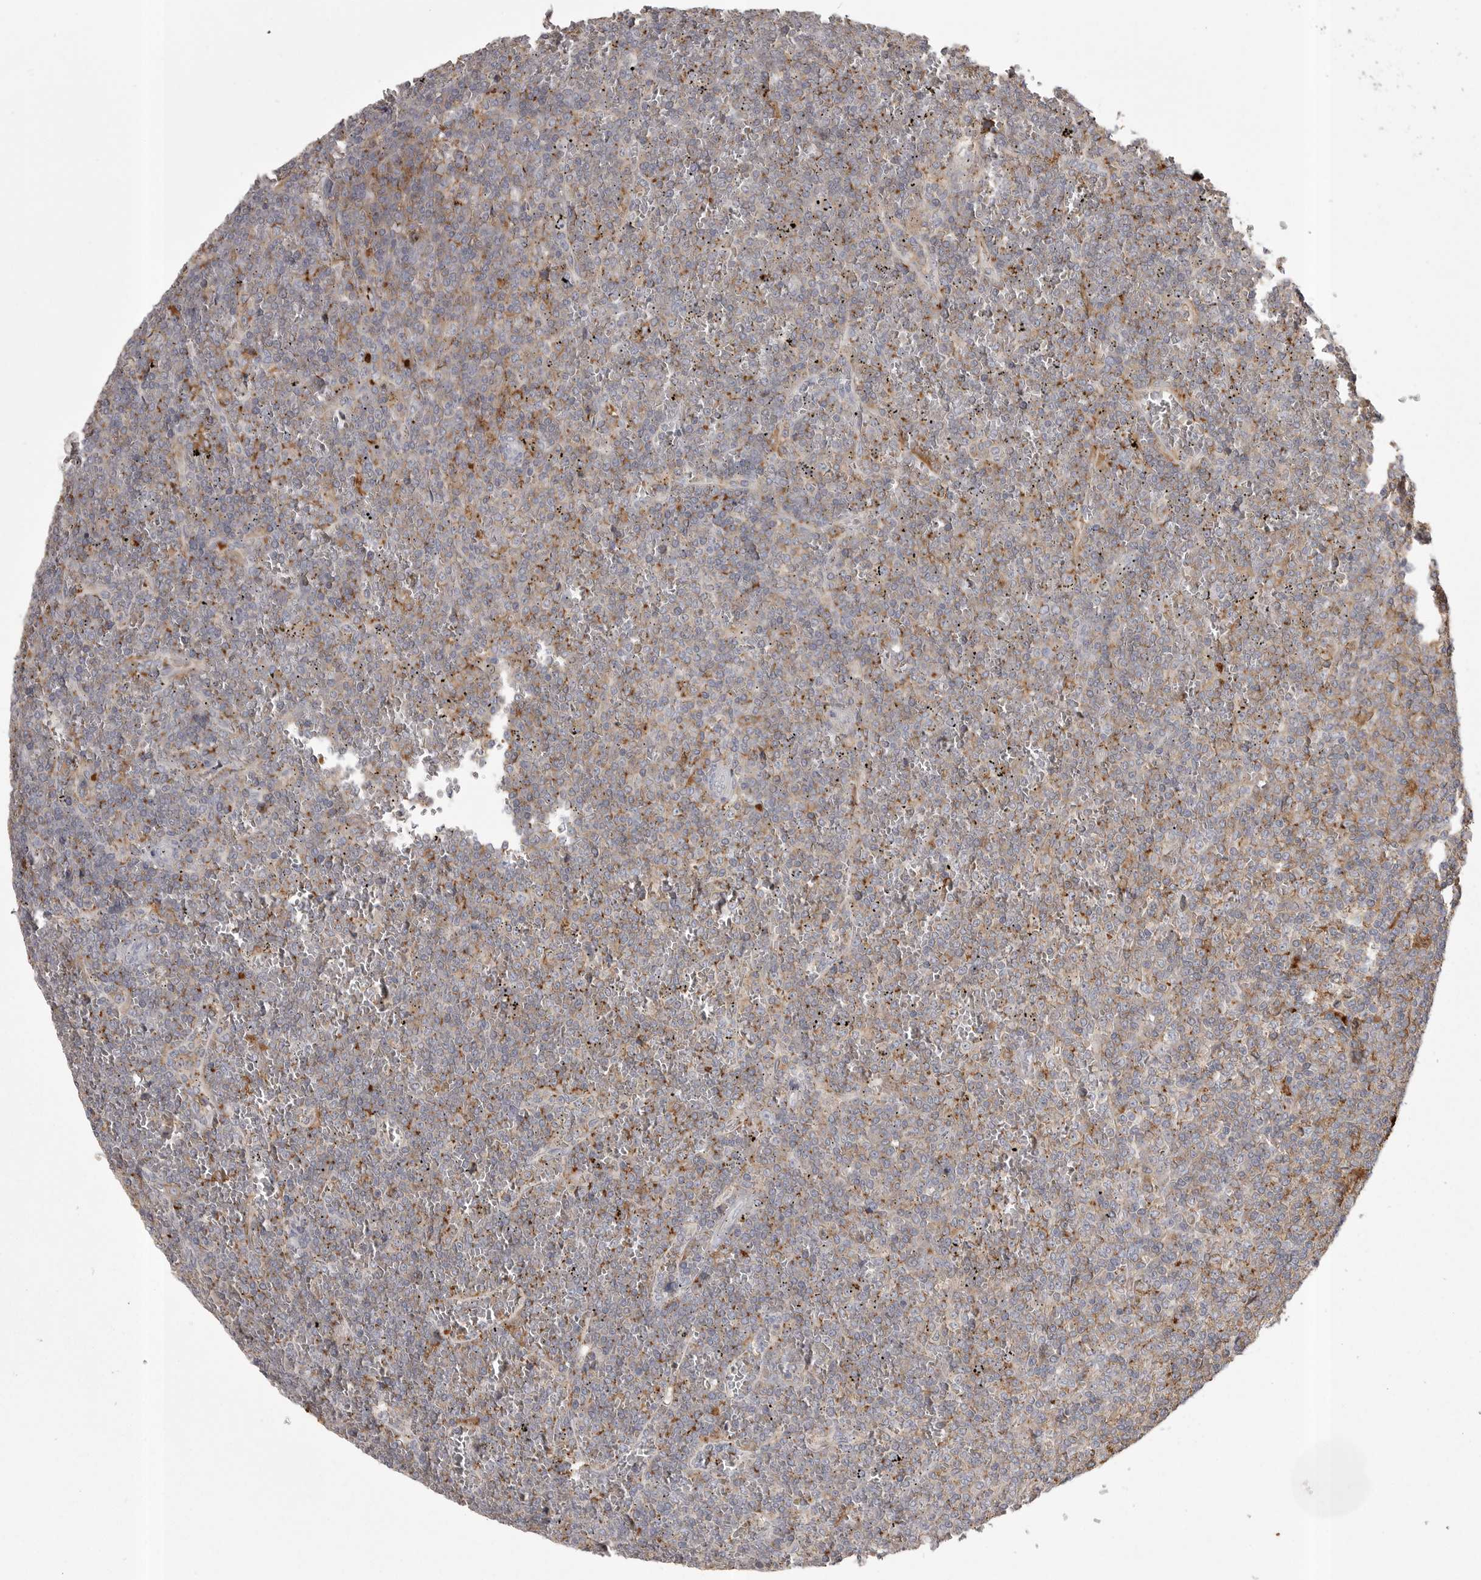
{"staining": {"intensity": "negative", "quantity": "none", "location": "none"}, "tissue": "lymphoma", "cell_type": "Tumor cells", "image_type": "cancer", "snomed": [{"axis": "morphology", "description": "Malignant lymphoma, non-Hodgkin's type, Low grade"}, {"axis": "topography", "description": "Spleen"}], "caption": "High power microscopy micrograph of an immunohistochemistry (IHC) image of malignant lymphoma, non-Hodgkin's type (low-grade), revealing no significant staining in tumor cells.", "gene": "CMTM6", "patient": {"sex": "female", "age": 19}}